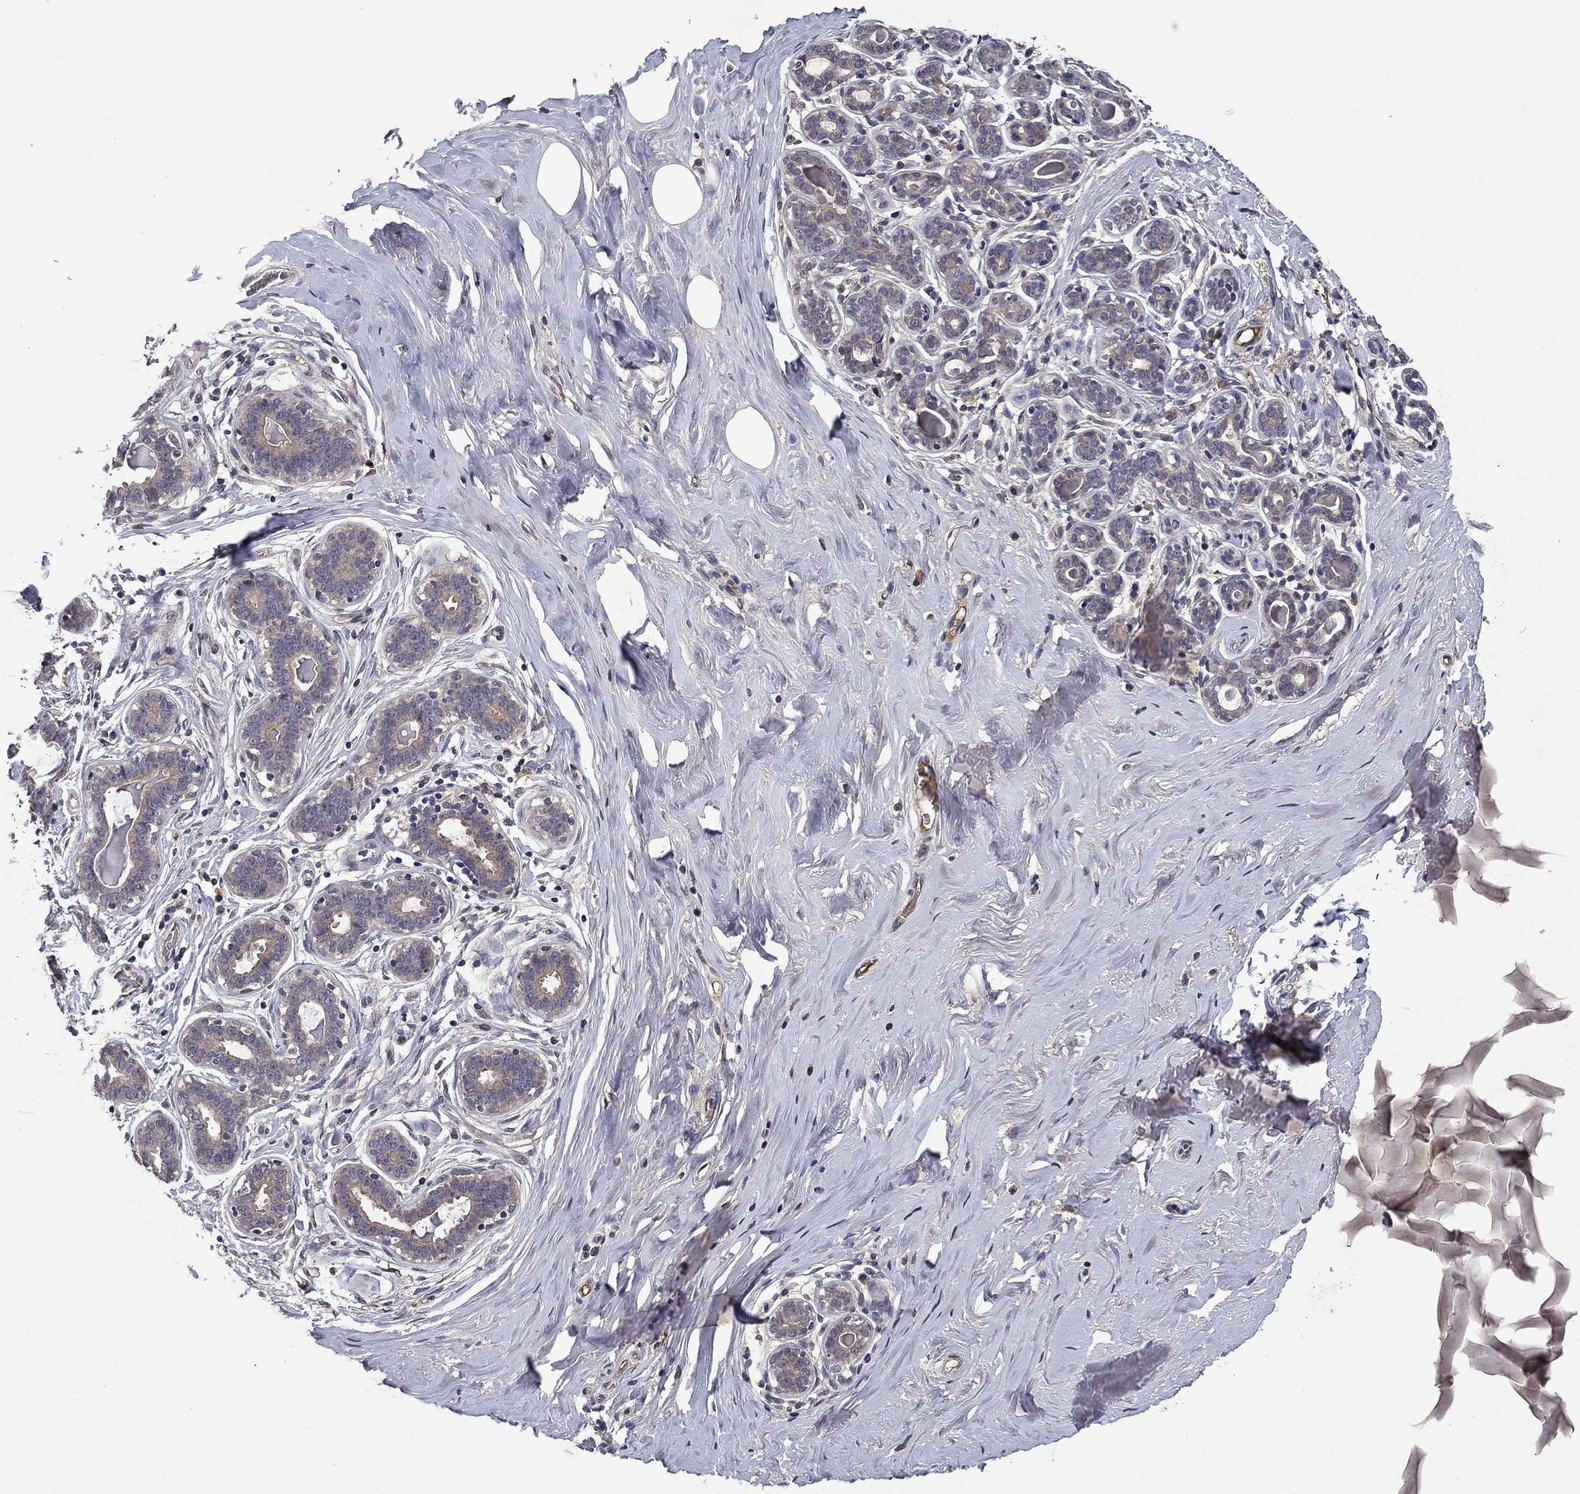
{"staining": {"intensity": "negative", "quantity": "none", "location": "none"}, "tissue": "breast", "cell_type": "Adipocytes", "image_type": "normal", "snomed": [{"axis": "morphology", "description": "Normal tissue, NOS"}, {"axis": "topography", "description": "Skin"}, {"axis": "topography", "description": "Breast"}], "caption": "Human breast stained for a protein using immunohistochemistry exhibits no staining in adipocytes.", "gene": "PROS1", "patient": {"sex": "female", "age": 43}}